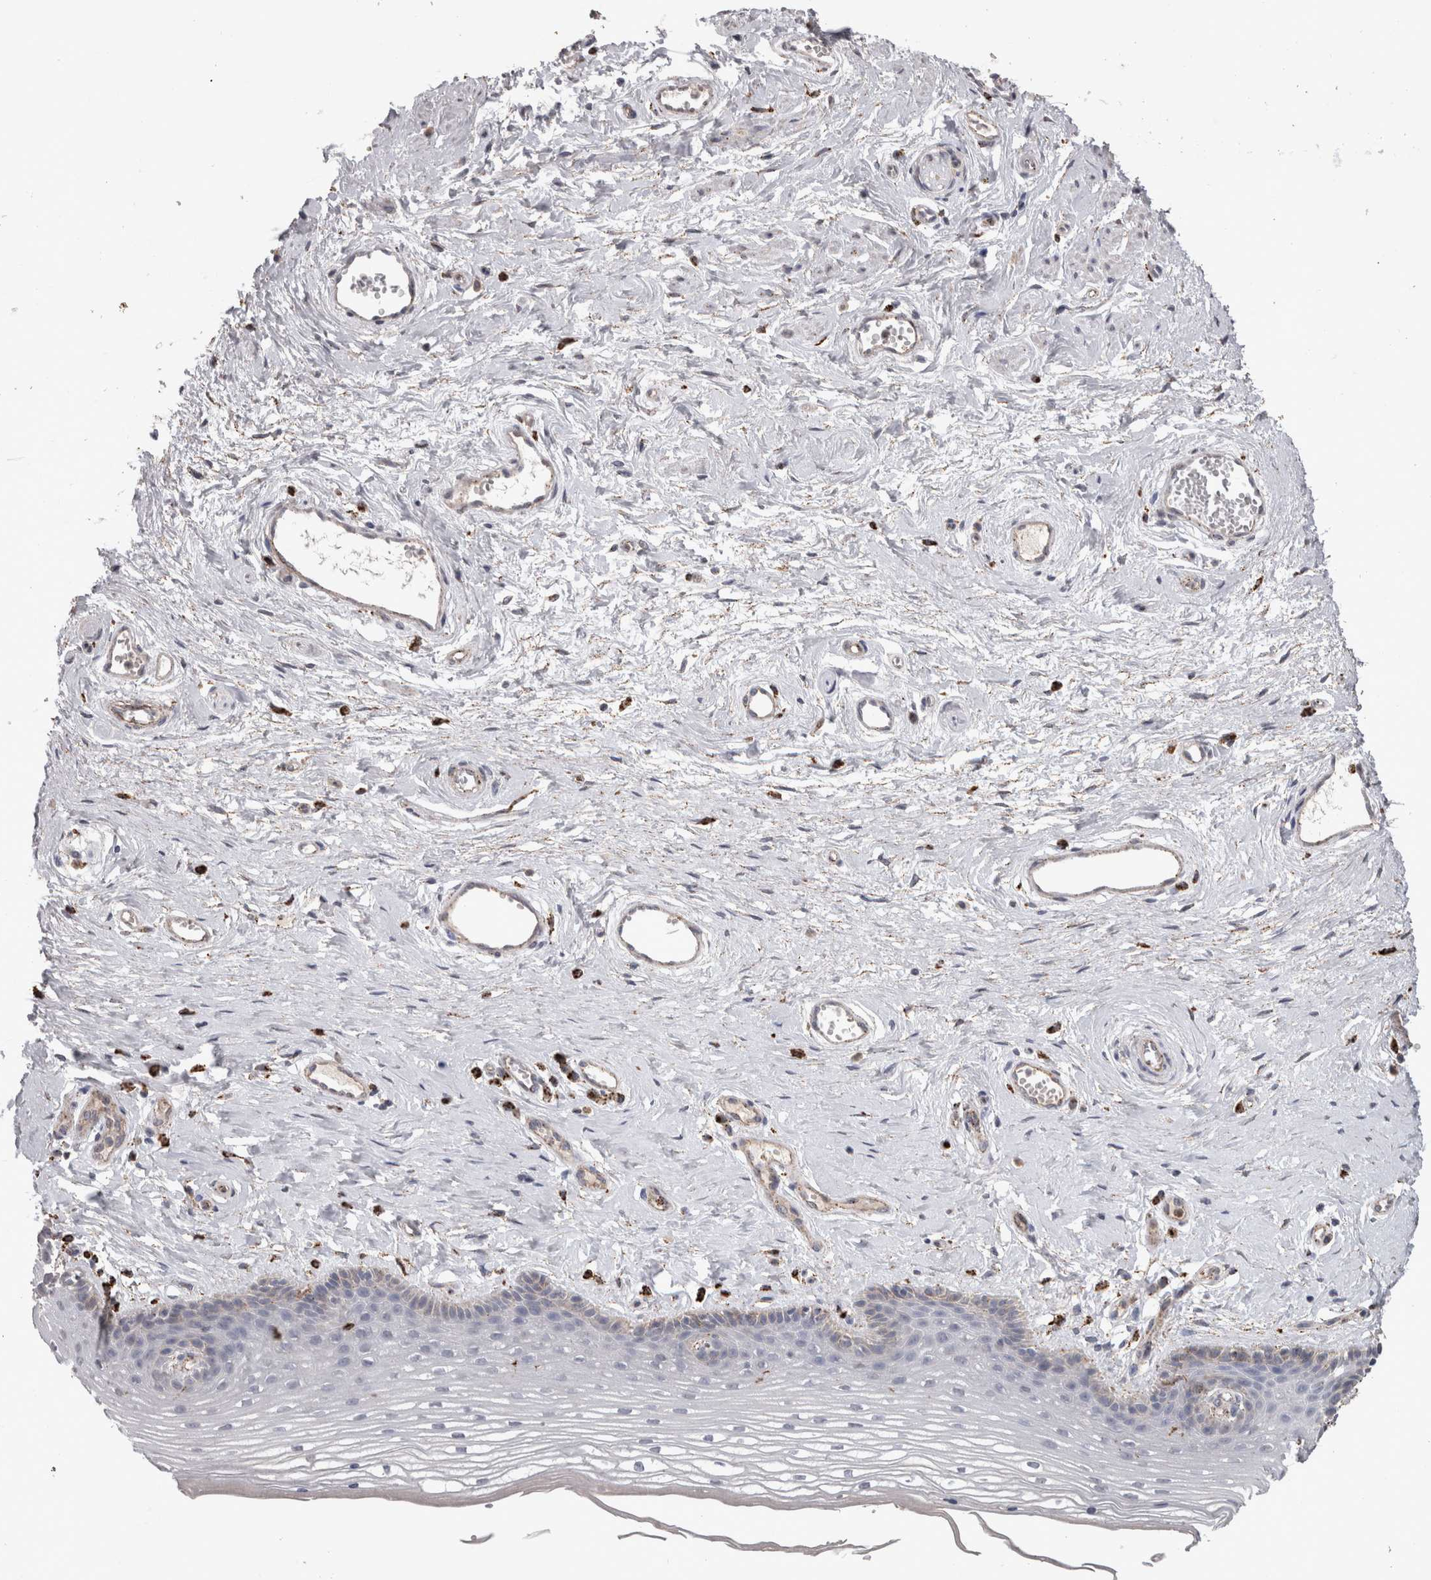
{"staining": {"intensity": "strong", "quantity": "<25%", "location": "cytoplasmic/membranous"}, "tissue": "vagina", "cell_type": "Squamous epithelial cells", "image_type": "normal", "snomed": [{"axis": "morphology", "description": "Normal tissue, NOS"}, {"axis": "topography", "description": "Vagina"}], "caption": "A medium amount of strong cytoplasmic/membranous staining is present in about <25% of squamous epithelial cells in unremarkable vagina.", "gene": "CTSZ", "patient": {"sex": "female", "age": 46}}